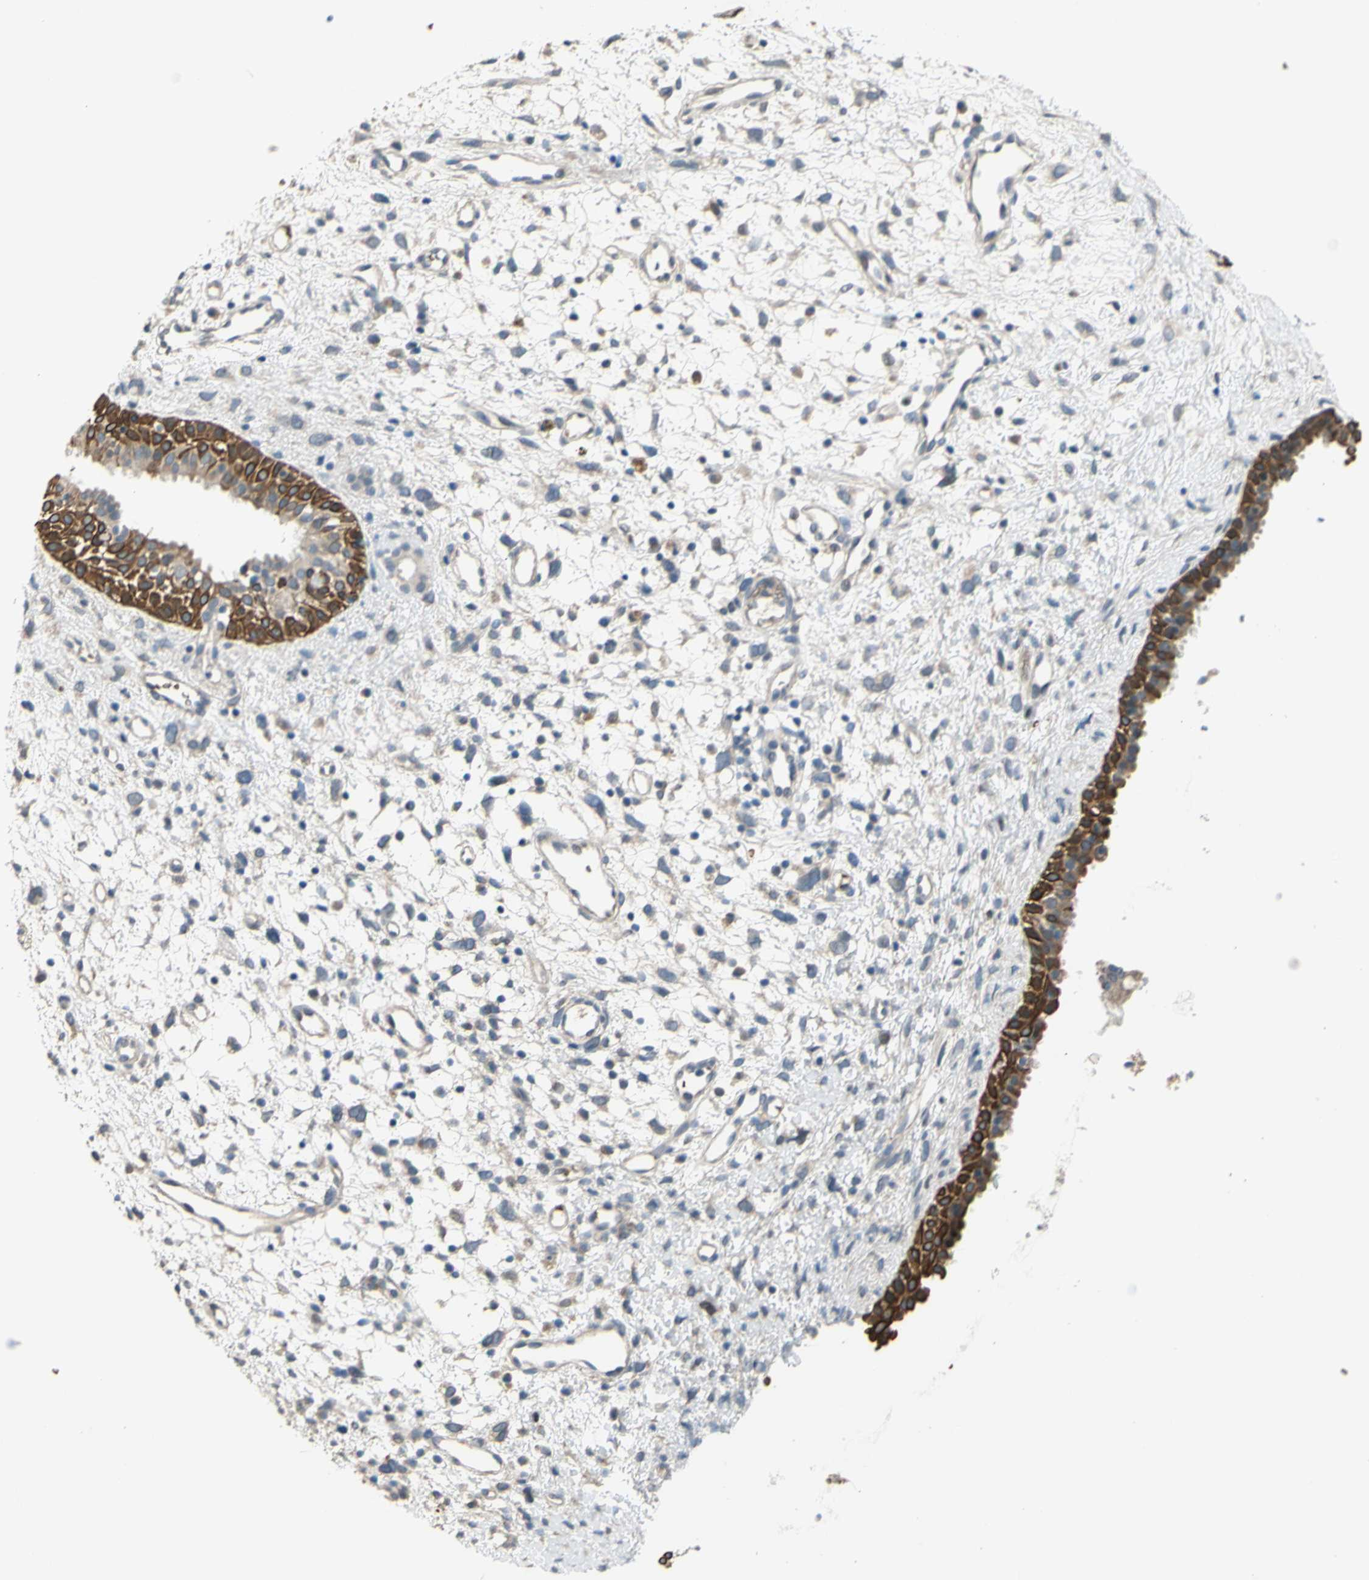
{"staining": {"intensity": "moderate", "quantity": "25%-75%", "location": "cytoplasmic/membranous,nuclear"}, "tissue": "nasopharynx", "cell_type": "Respiratory epithelial cells", "image_type": "normal", "snomed": [{"axis": "morphology", "description": "Normal tissue, NOS"}, {"axis": "topography", "description": "Nasopharynx"}], "caption": "Moderate cytoplasmic/membranous,nuclear staining for a protein is identified in about 25%-75% of respiratory epithelial cells of benign nasopharynx using immunohistochemistry (IHC).", "gene": "ZNF184", "patient": {"sex": "male", "age": 22}}